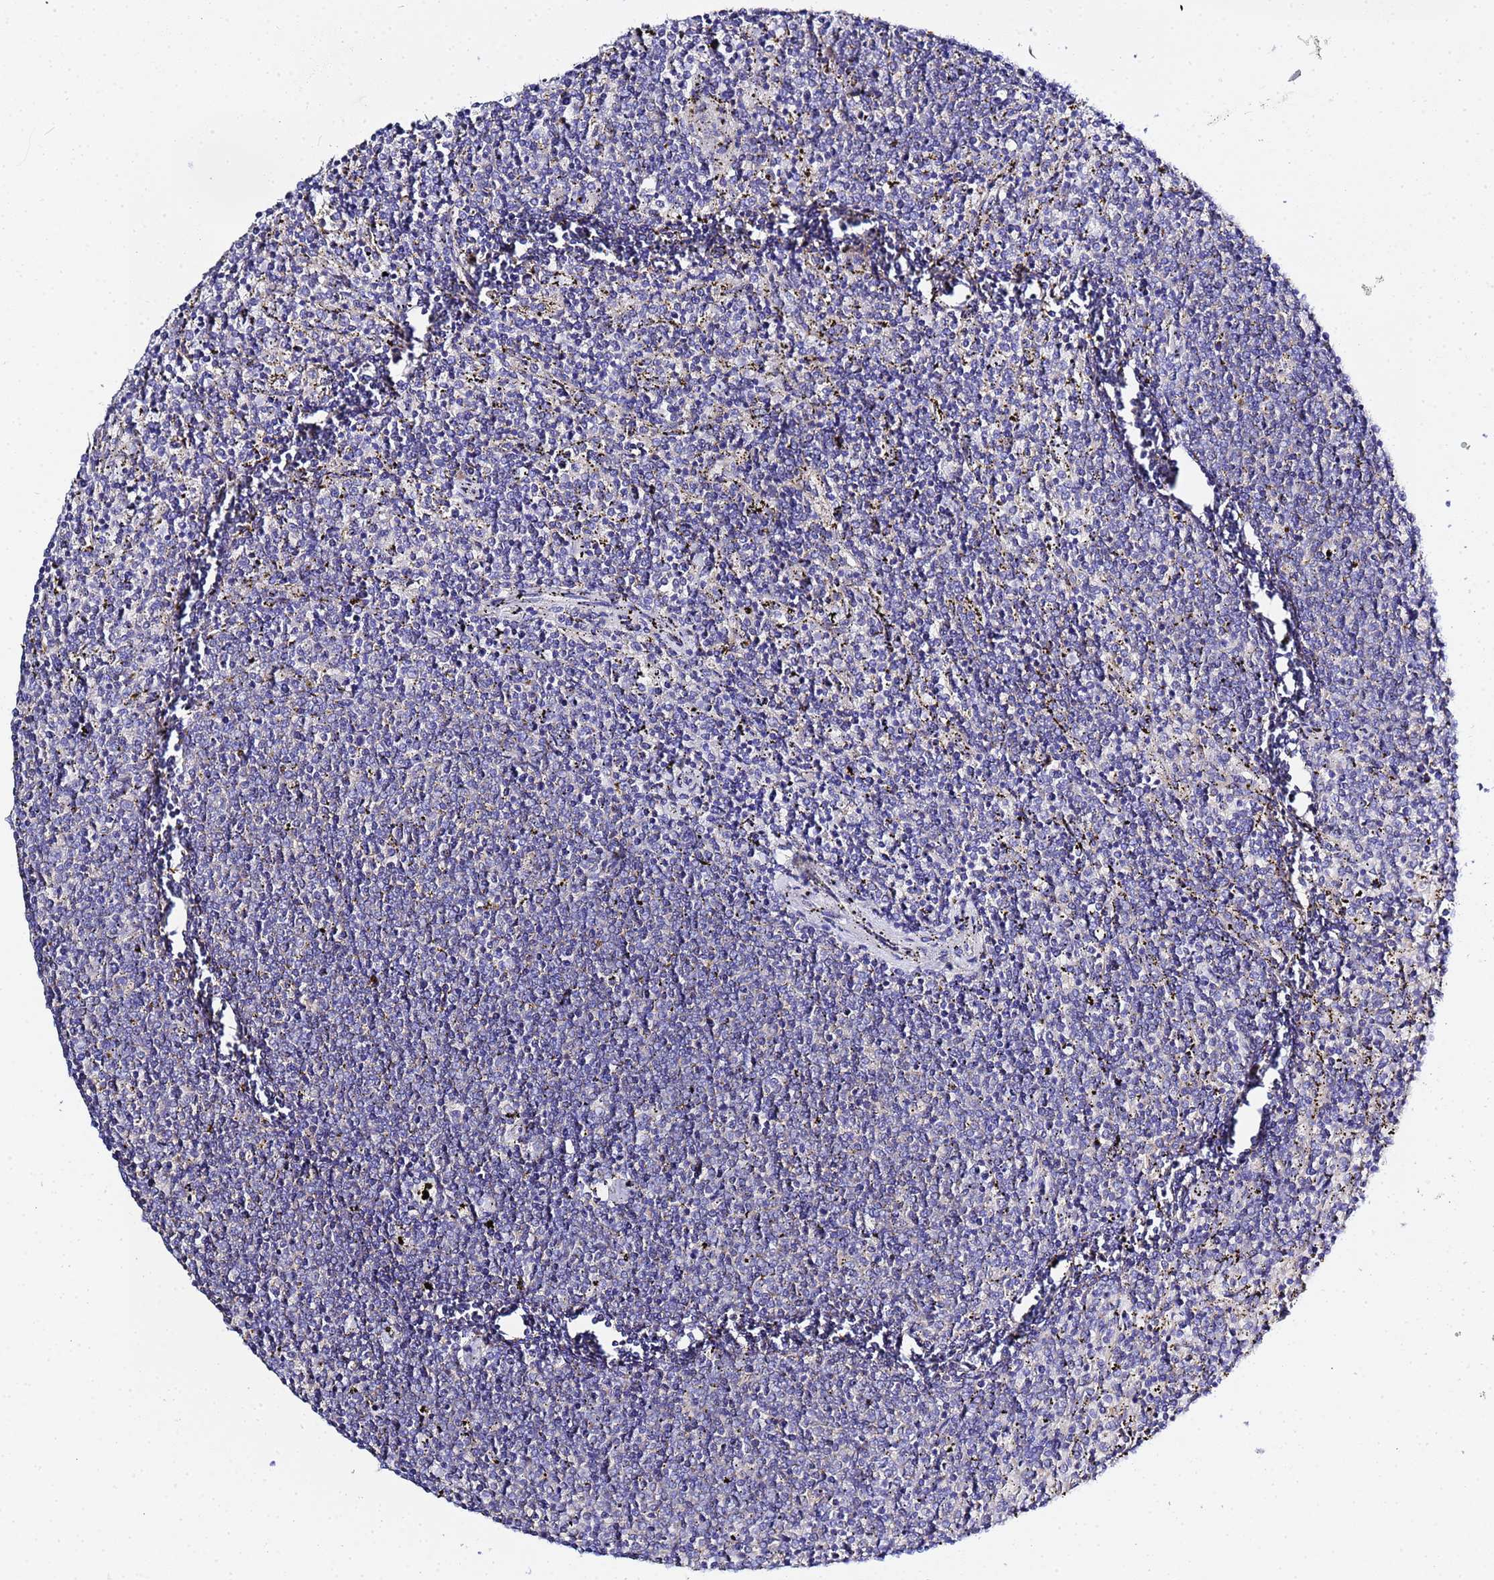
{"staining": {"intensity": "negative", "quantity": "none", "location": "none"}, "tissue": "lymphoma", "cell_type": "Tumor cells", "image_type": "cancer", "snomed": [{"axis": "morphology", "description": "Malignant lymphoma, non-Hodgkin's type, Low grade"}, {"axis": "topography", "description": "Spleen"}], "caption": "Human low-grade malignant lymphoma, non-Hodgkin's type stained for a protein using immunohistochemistry displays no staining in tumor cells.", "gene": "VTI1B", "patient": {"sex": "female", "age": 50}}